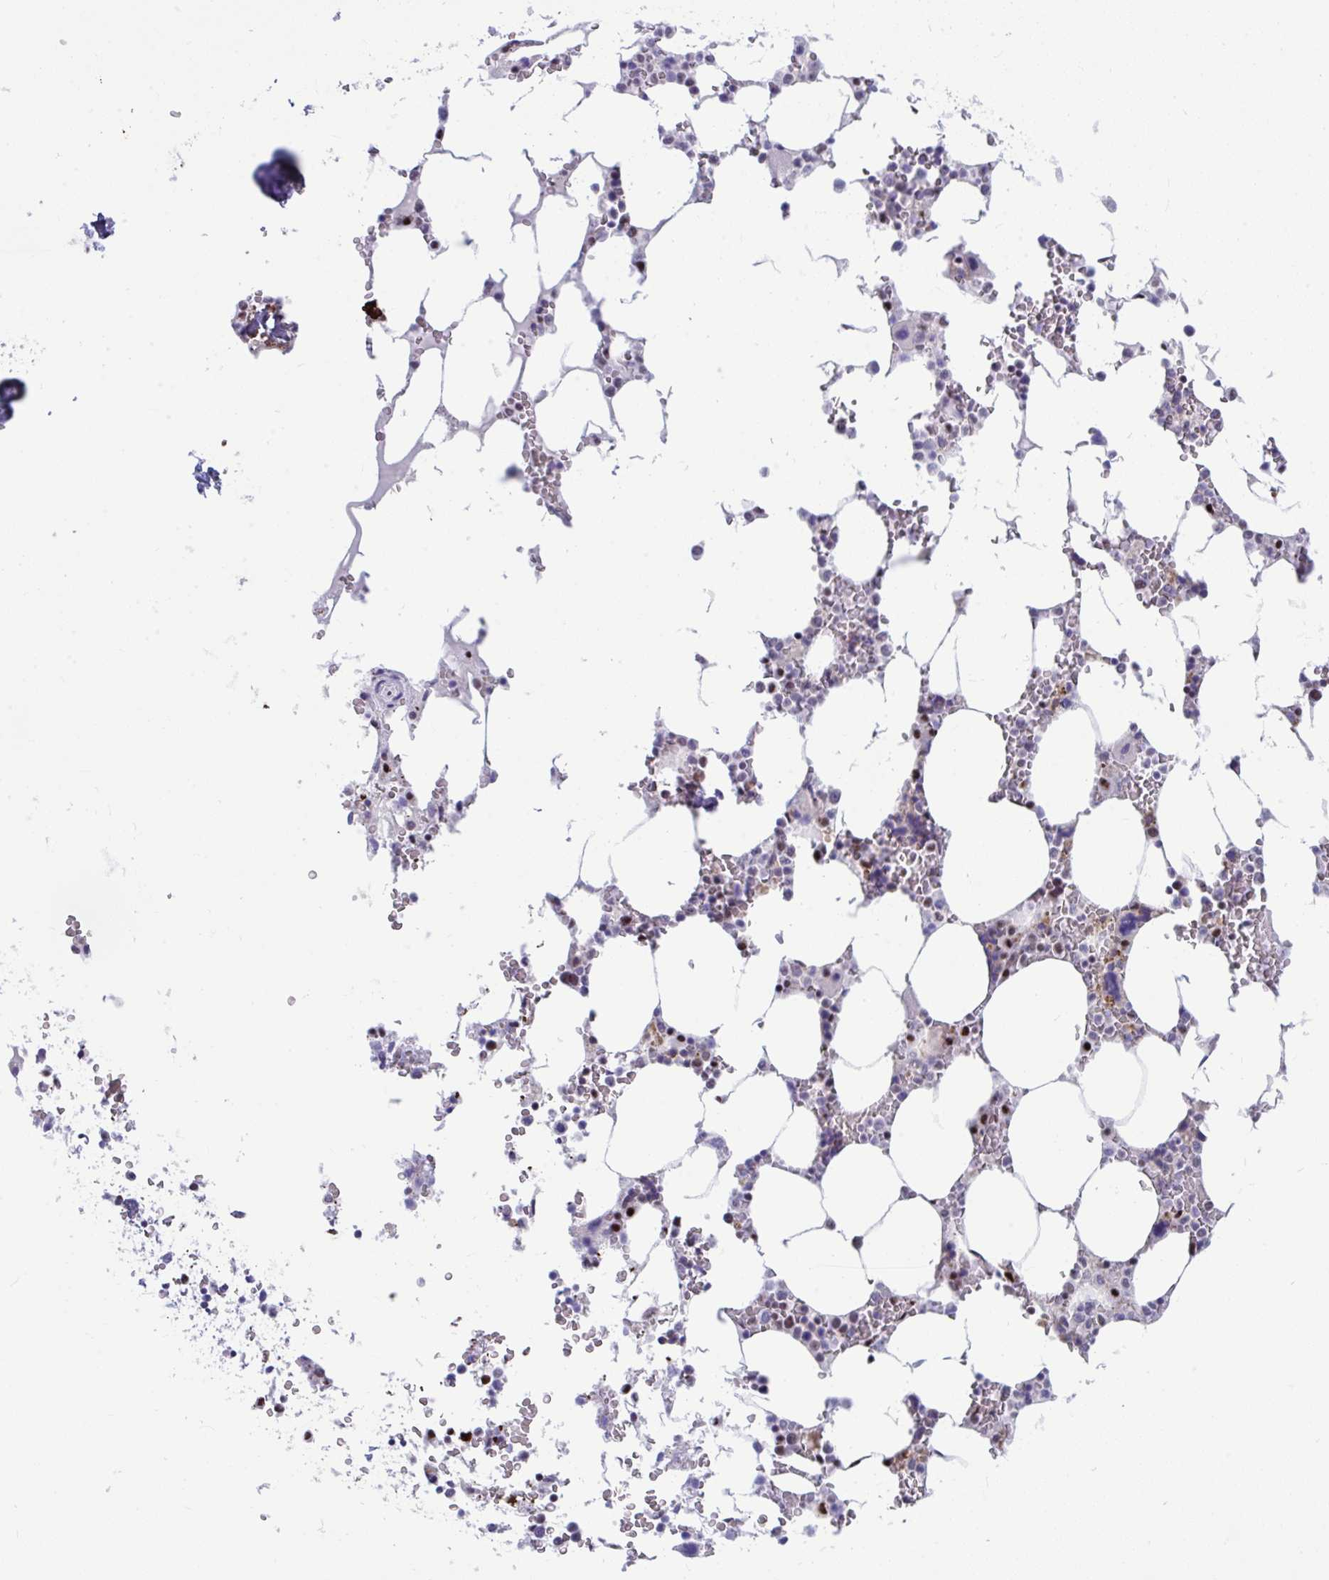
{"staining": {"intensity": "strong", "quantity": "<25%", "location": "nuclear"}, "tissue": "bone marrow", "cell_type": "Hematopoietic cells", "image_type": "normal", "snomed": [{"axis": "morphology", "description": "Normal tissue, NOS"}, {"axis": "topography", "description": "Bone marrow"}], "caption": "This histopathology image displays benign bone marrow stained with immunohistochemistry to label a protein in brown. The nuclear of hematopoietic cells show strong positivity for the protein. Nuclei are counter-stained blue.", "gene": "SLC35C2", "patient": {"sex": "male", "age": 64}}